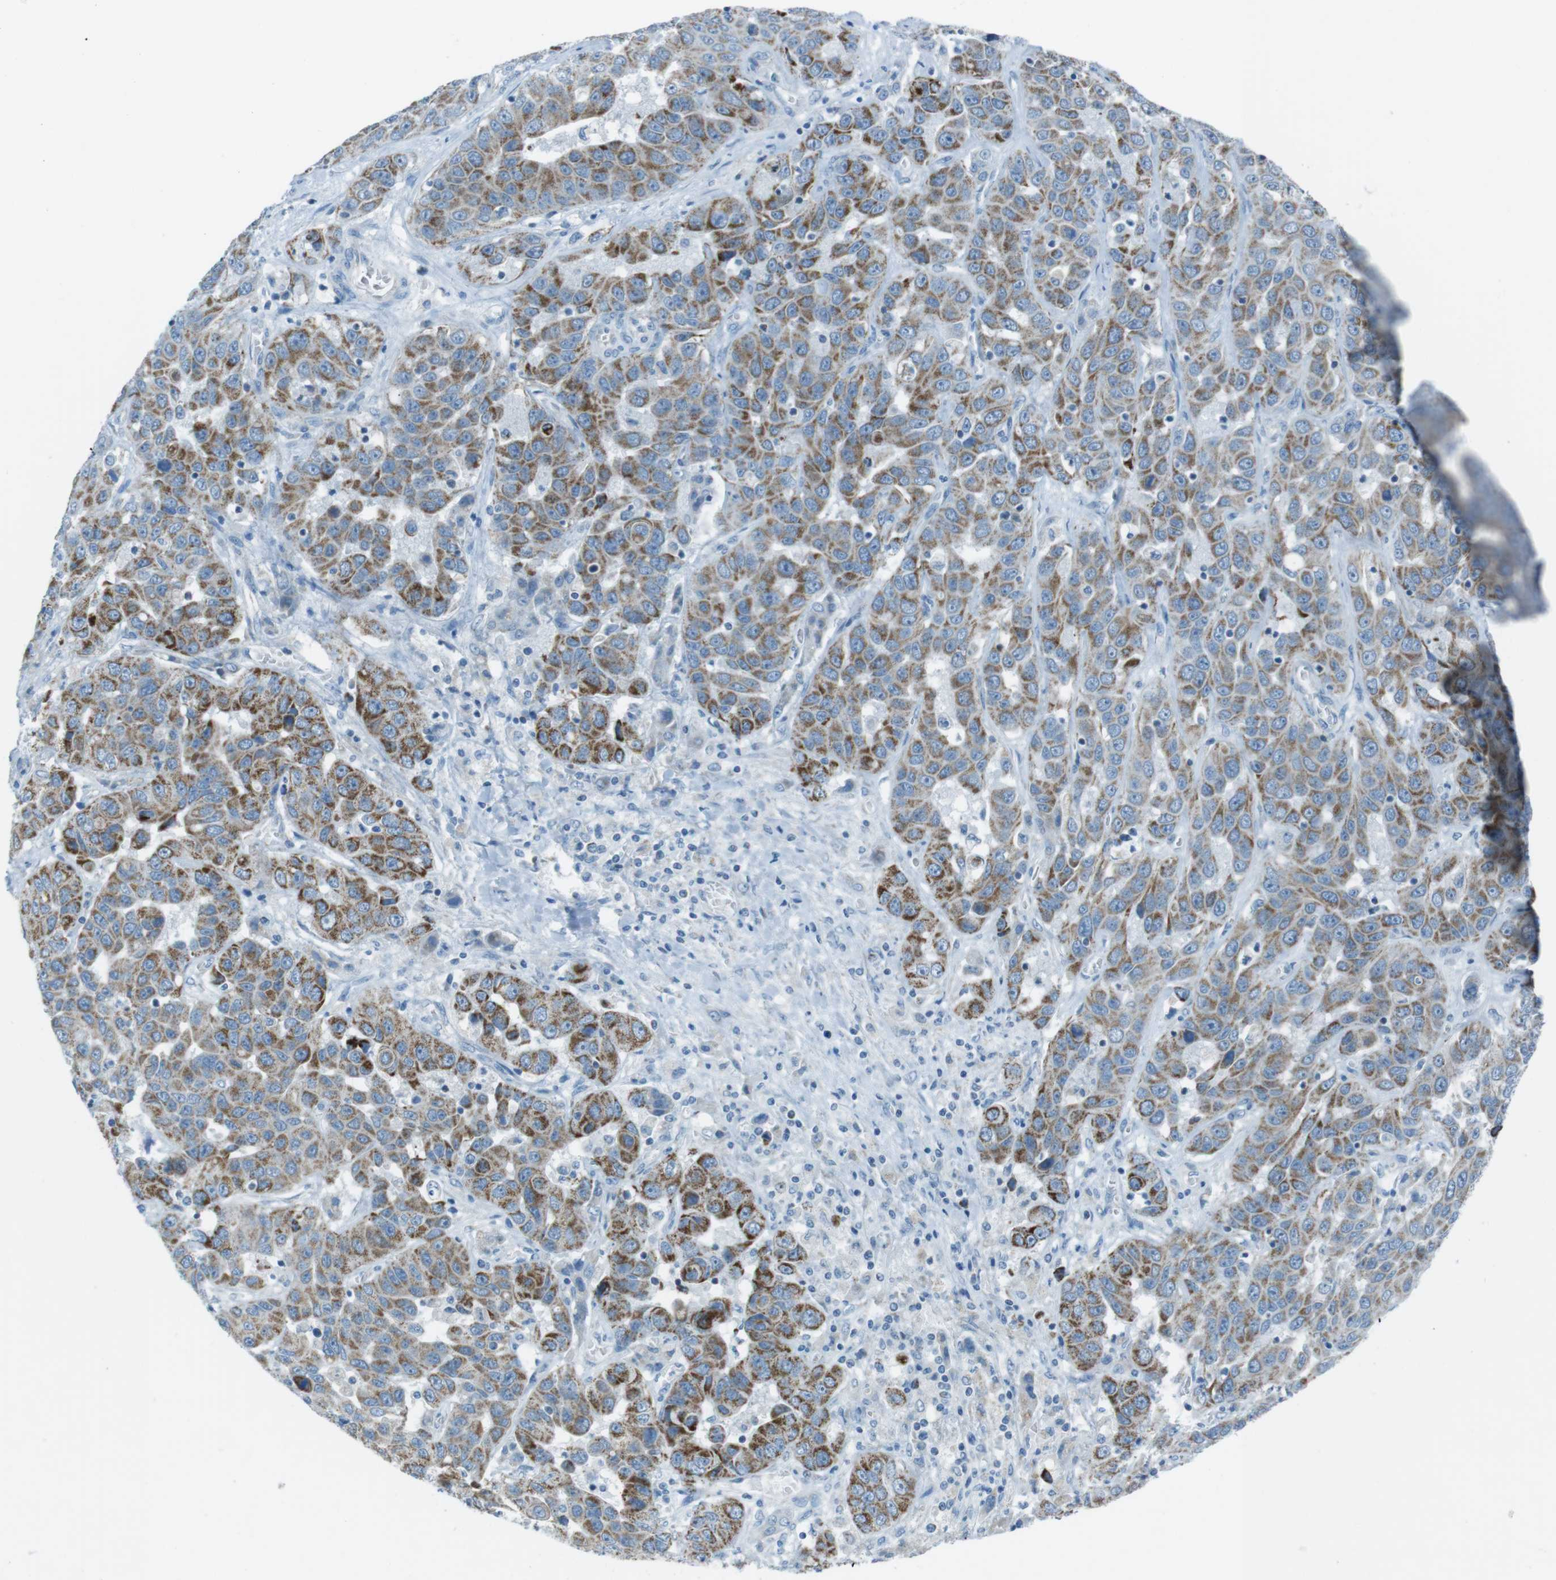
{"staining": {"intensity": "strong", "quantity": "25%-75%", "location": "cytoplasmic/membranous"}, "tissue": "liver cancer", "cell_type": "Tumor cells", "image_type": "cancer", "snomed": [{"axis": "morphology", "description": "Cholangiocarcinoma"}, {"axis": "topography", "description": "Liver"}], "caption": "Immunohistochemistry micrograph of neoplastic tissue: human liver cholangiocarcinoma stained using immunohistochemistry demonstrates high levels of strong protein expression localized specifically in the cytoplasmic/membranous of tumor cells, appearing as a cytoplasmic/membranous brown color.", "gene": "DNAJA3", "patient": {"sex": "female", "age": 52}}